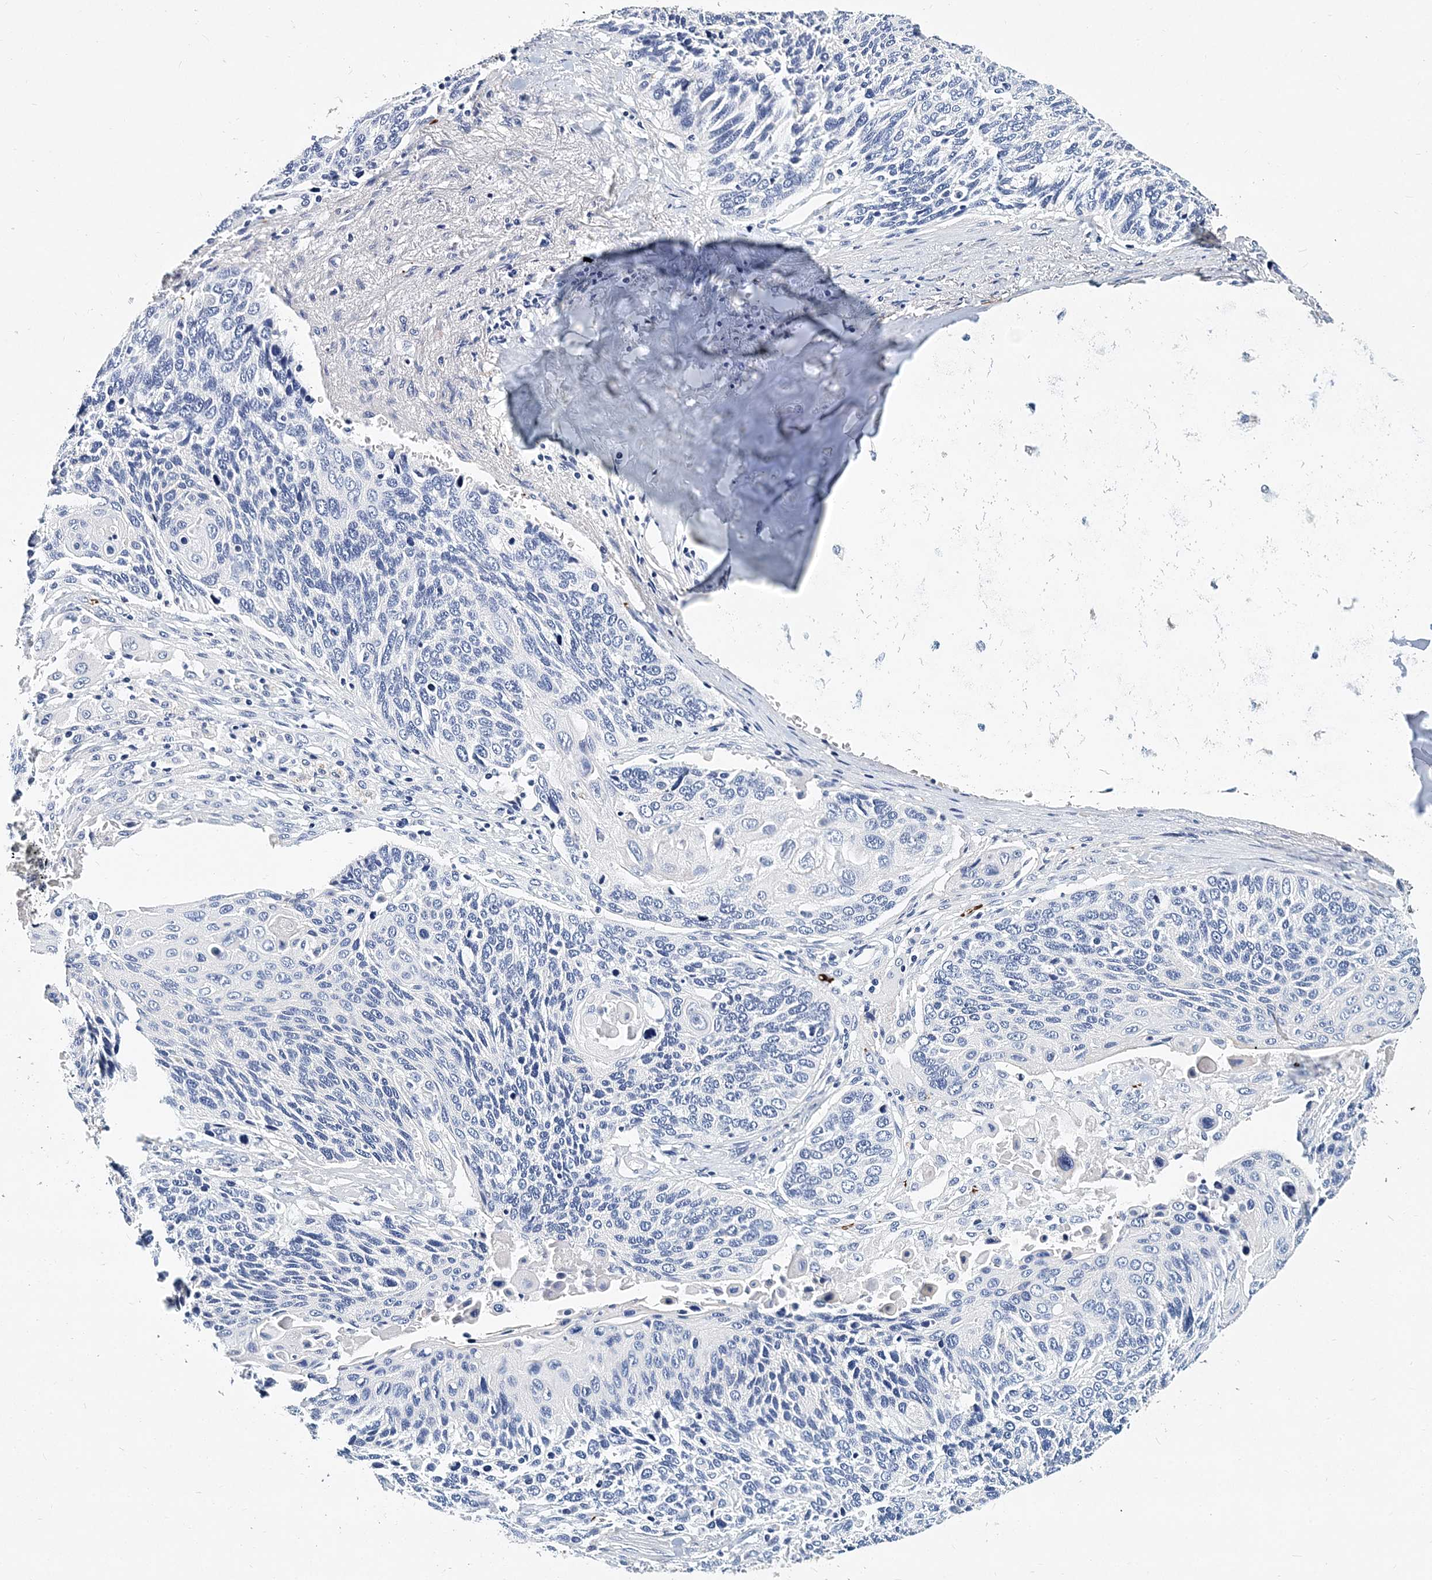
{"staining": {"intensity": "negative", "quantity": "none", "location": "none"}, "tissue": "lung cancer", "cell_type": "Tumor cells", "image_type": "cancer", "snomed": [{"axis": "morphology", "description": "Squamous cell carcinoma, NOS"}, {"axis": "topography", "description": "Lung"}], "caption": "Squamous cell carcinoma (lung) was stained to show a protein in brown. There is no significant staining in tumor cells. (DAB (3,3'-diaminobenzidine) immunohistochemistry, high magnification).", "gene": "ITGA2B", "patient": {"sex": "male", "age": 66}}